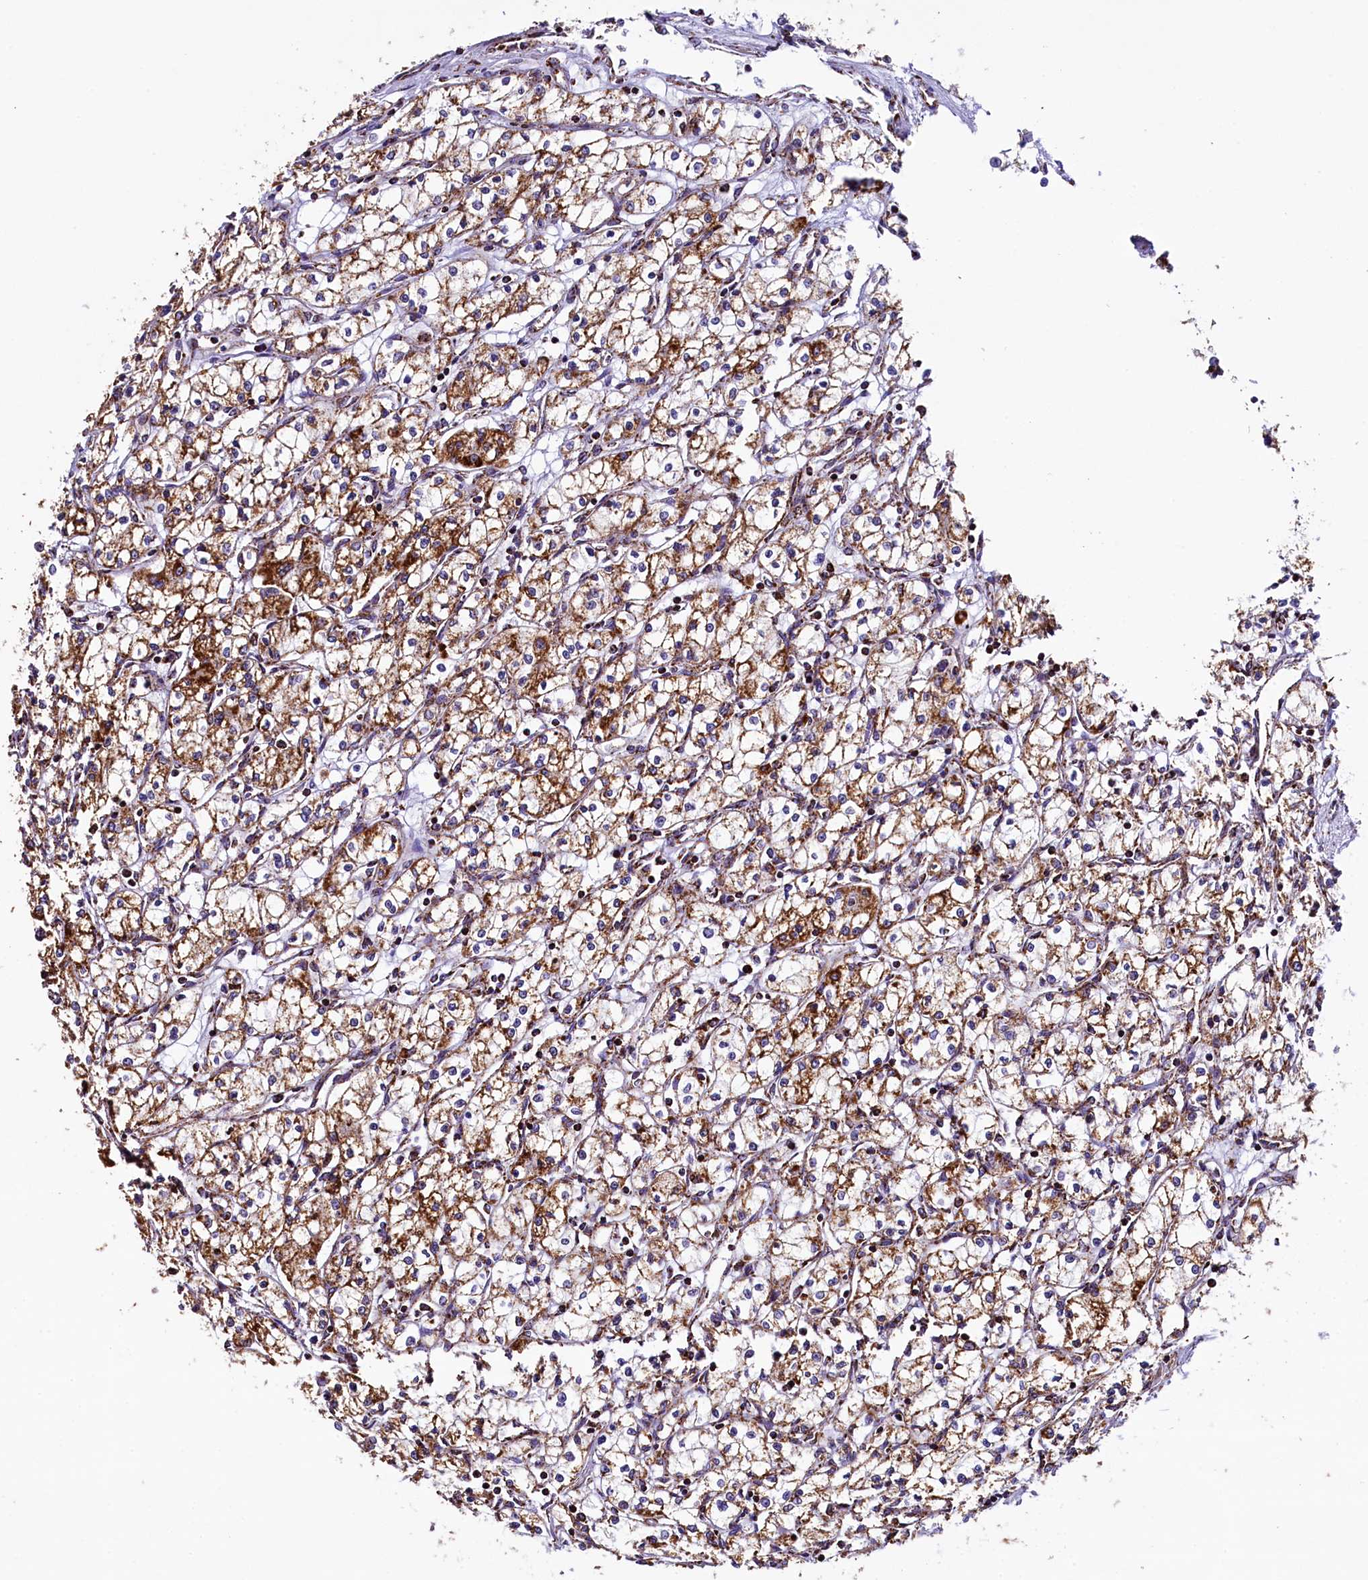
{"staining": {"intensity": "moderate", "quantity": "<25%", "location": "cytoplasmic/membranous"}, "tissue": "renal cancer", "cell_type": "Tumor cells", "image_type": "cancer", "snomed": [{"axis": "morphology", "description": "Adenocarcinoma, NOS"}, {"axis": "topography", "description": "Kidney"}], "caption": "IHC of human adenocarcinoma (renal) exhibits low levels of moderate cytoplasmic/membranous positivity in approximately <25% of tumor cells. (DAB IHC, brown staining for protein, blue staining for nuclei).", "gene": "KLC2", "patient": {"sex": "male", "age": 59}}